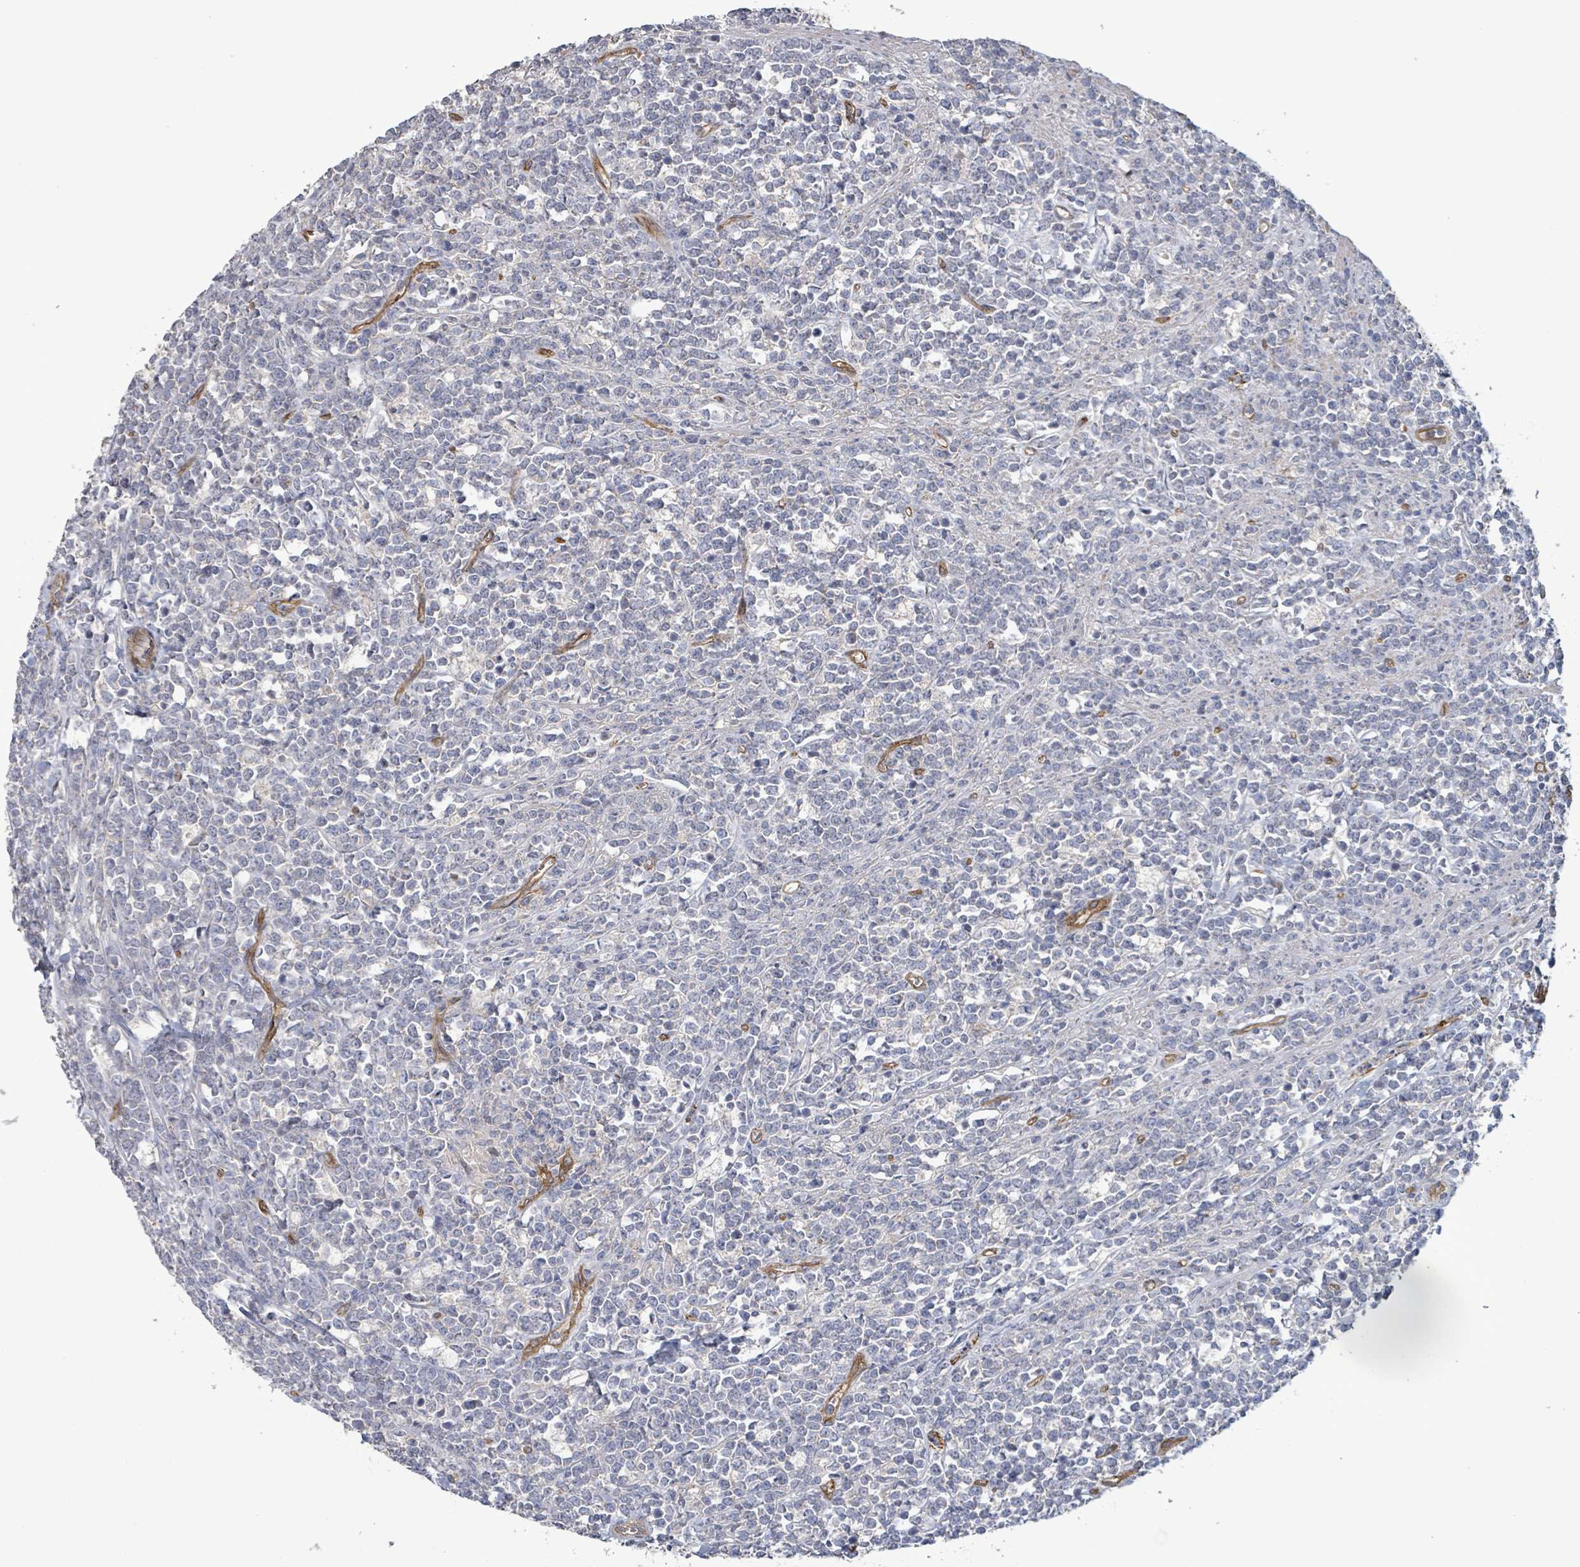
{"staining": {"intensity": "negative", "quantity": "none", "location": "none"}, "tissue": "lymphoma", "cell_type": "Tumor cells", "image_type": "cancer", "snomed": [{"axis": "morphology", "description": "Malignant lymphoma, non-Hodgkin's type, High grade"}, {"axis": "topography", "description": "Small intestine"}, {"axis": "topography", "description": "Colon"}], "caption": "Immunohistochemistry (IHC) micrograph of neoplastic tissue: lymphoma stained with DAB displays no significant protein positivity in tumor cells. Nuclei are stained in blue.", "gene": "KANK3", "patient": {"sex": "male", "age": 8}}